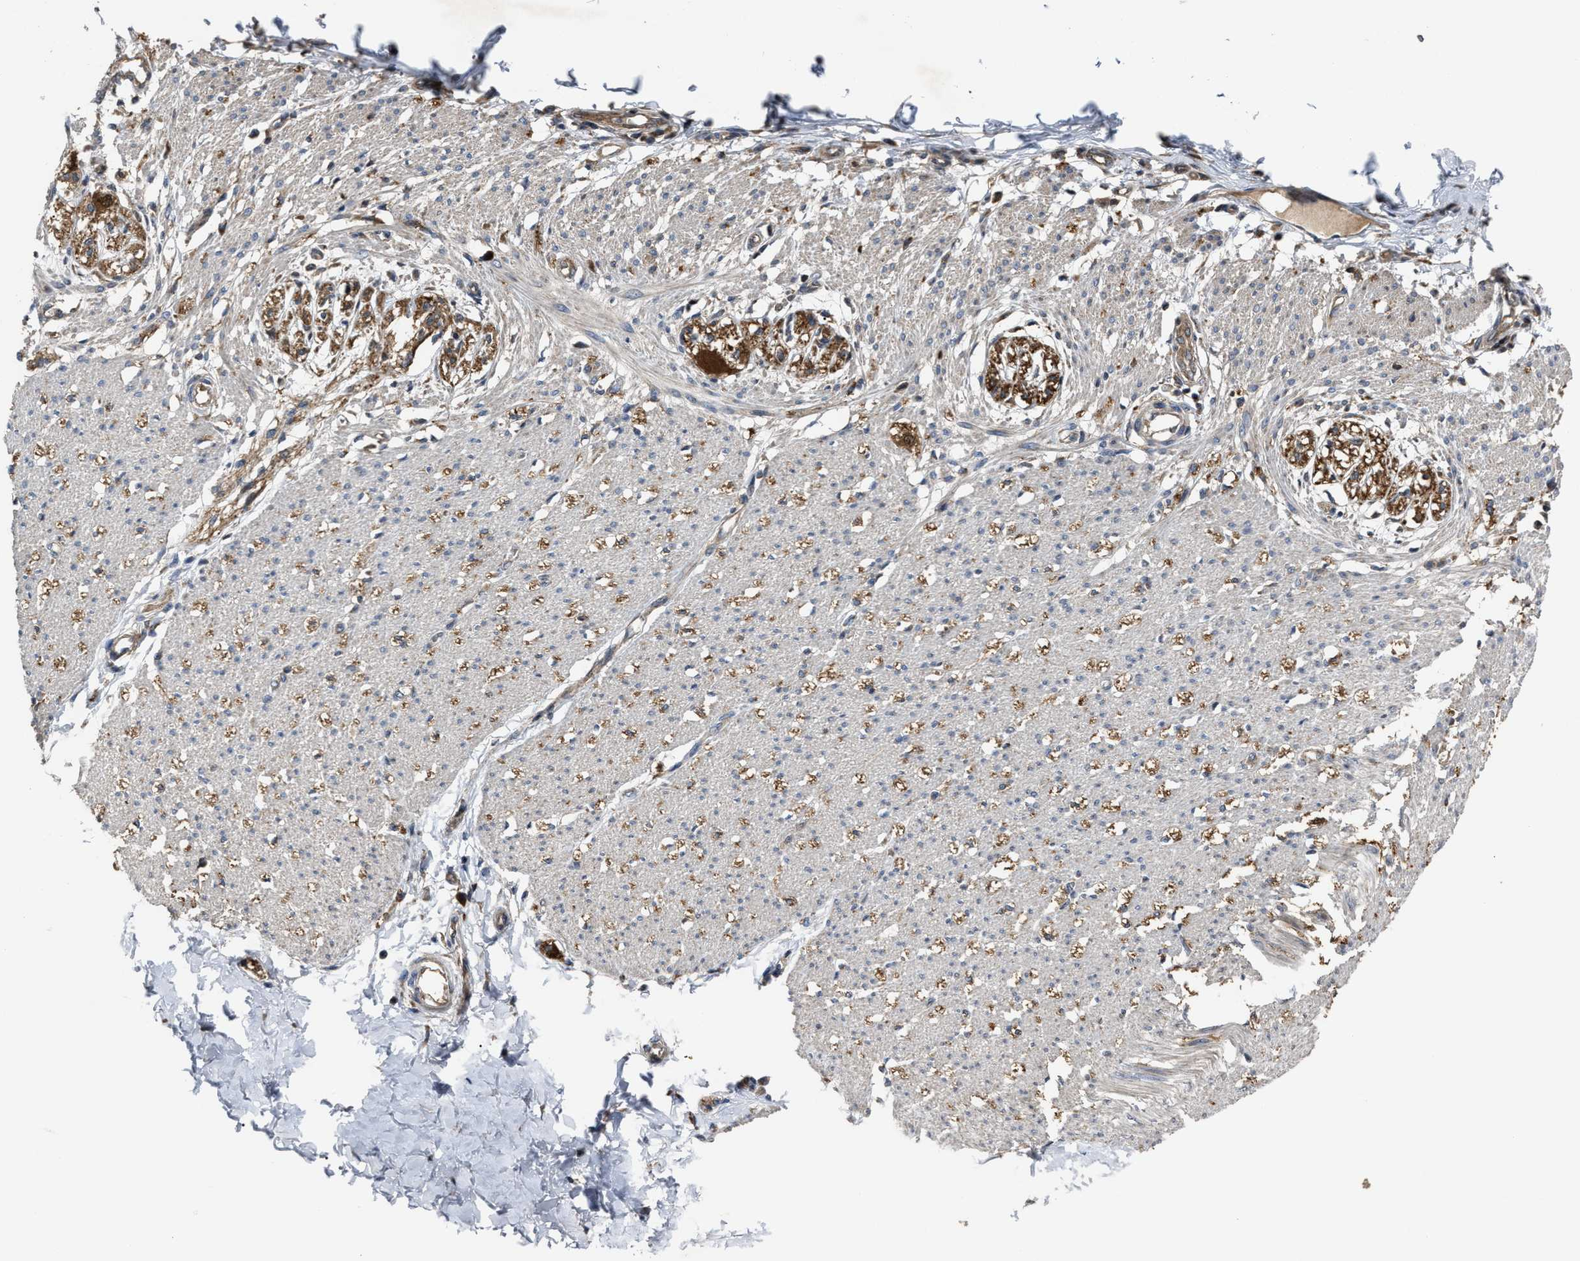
{"staining": {"intensity": "weak", "quantity": "25%-75%", "location": "cytoplasmic/membranous"}, "tissue": "smooth muscle", "cell_type": "Smooth muscle cells", "image_type": "normal", "snomed": [{"axis": "morphology", "description": "Normal tissue, NOS"}, {"axis": "morphology", "description": "Adenocarcinoma, NOS"}, {"axis": "topography", "description": "Colon"}, {"axis": "topography", "description": "Peripheral nerve tissue"}], "caption": "An immunohistochemistry histopathology image of benign tissue is shown. Protein staining in brown shows weak cytoplasmic/membranous positivity in smooth muscle within smooth muscle cells.", "gene": "PASK", "patient": {"sex": "male", "age": 14}}